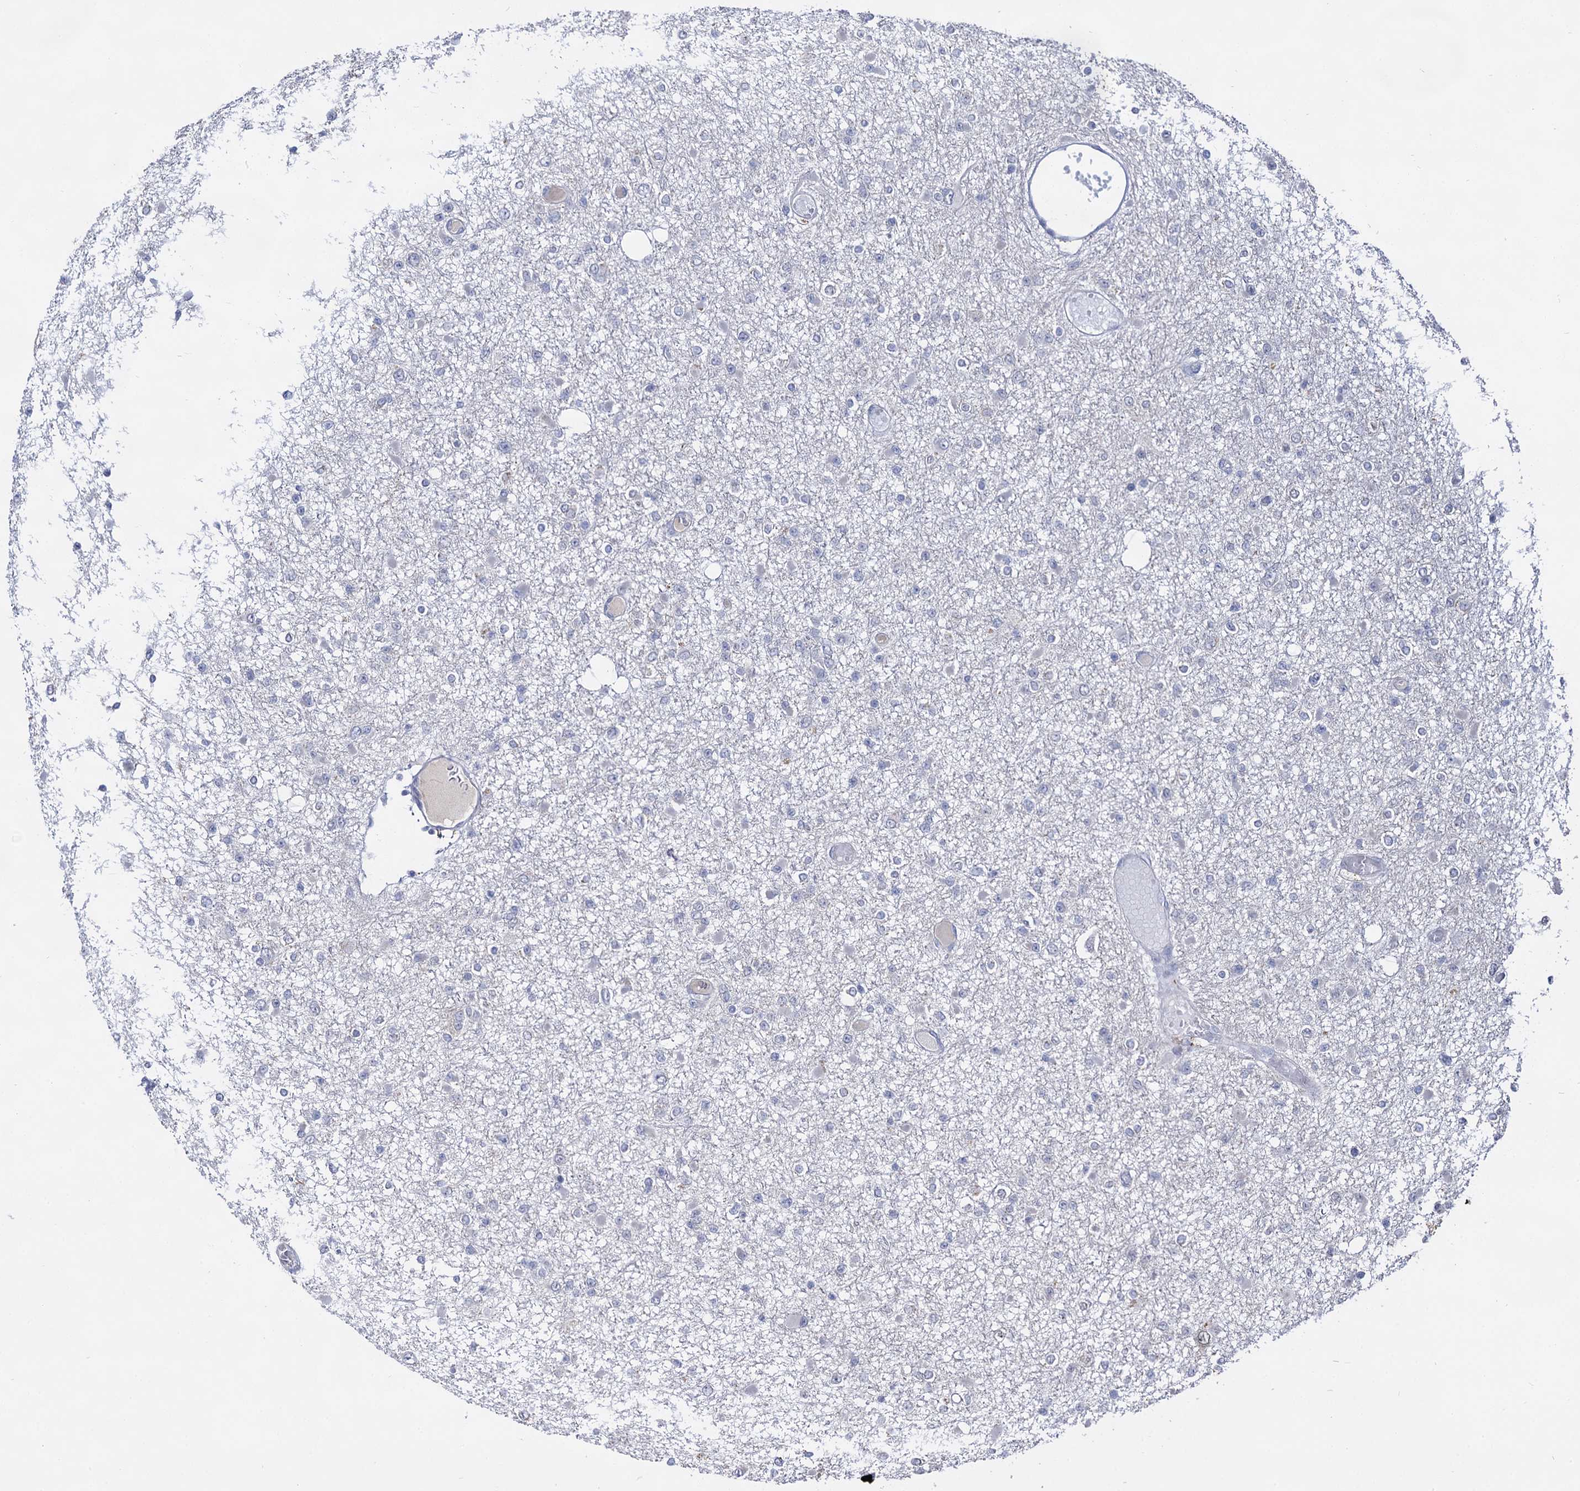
{"staining": {"intensity": "negative", "quantity": "none", "location": "none"}, "tissue": "glioma", "cell_type": "Tumor cells", "image_type": "cancer", "snomed": [{"axis": "morphology", "description": "Glioma, malignant, Low grade"}, {"axis": "topography", "description": "Brain"}], "caption": "Human low-grade glioma (malignant) stained for a protein using IHC shows no staining in tumor cells.", "gene": "ARFIP2", "patient": {"sex": "female", "age": 22}}